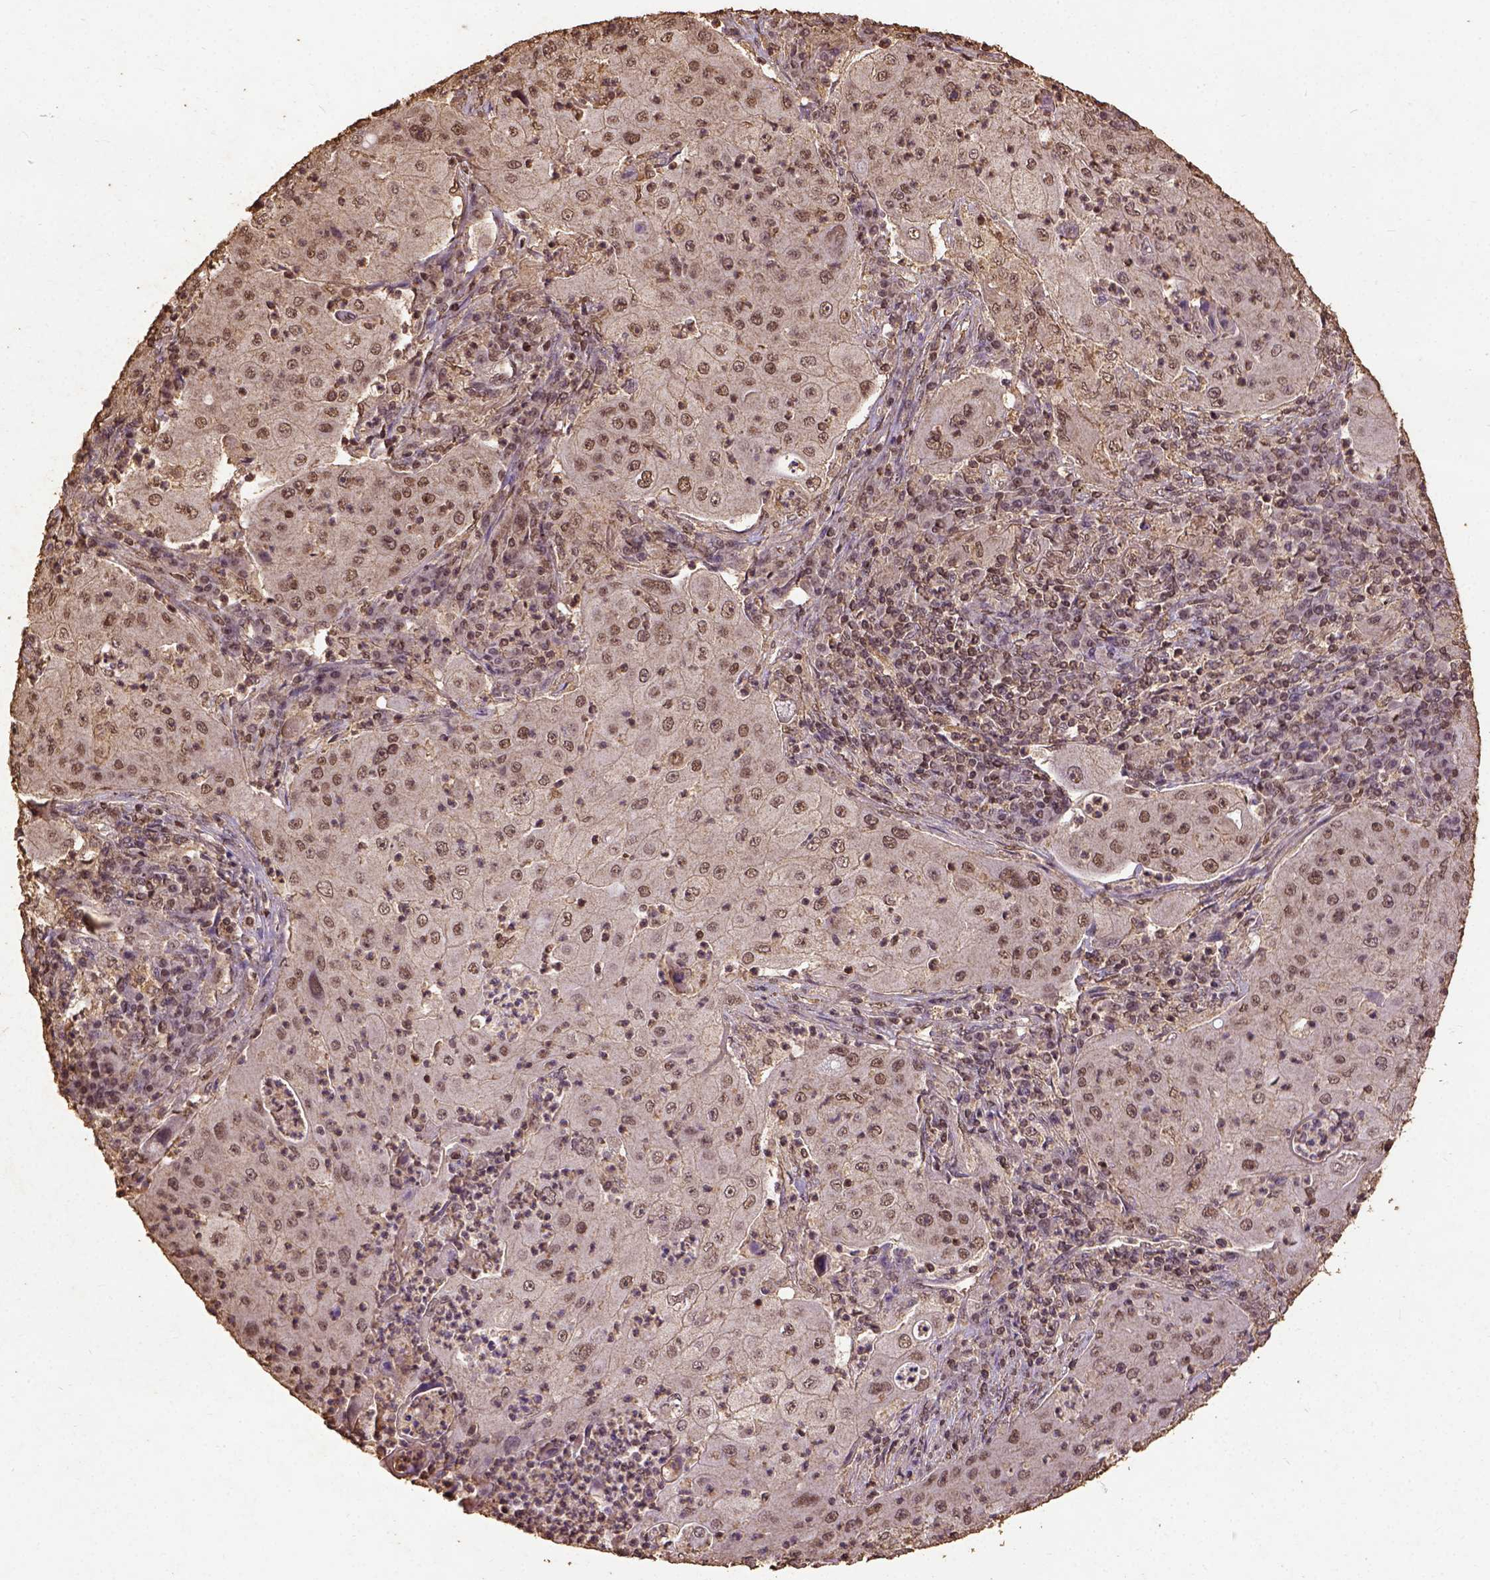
{"staining": {"intensity": "moderate", "quantity": ">75%", "location": "nuclear"}, "tissue": "lung cancer", "cell_type": "Tumor cells", "image_type": "cancer", "snomed": [{"axis": "morphology", "description": "Squamous cell carcinoma, NOS"}, {"axis": "topography", "description": "Lung"}], "caption": "Human squamous cell carcinoma (lung) stained with a brown dye displays moderate nuclear positive staining in about >75% of tumor cells.", "gene": "NACC1", "patient": {"sex": "female", "age": 59}}